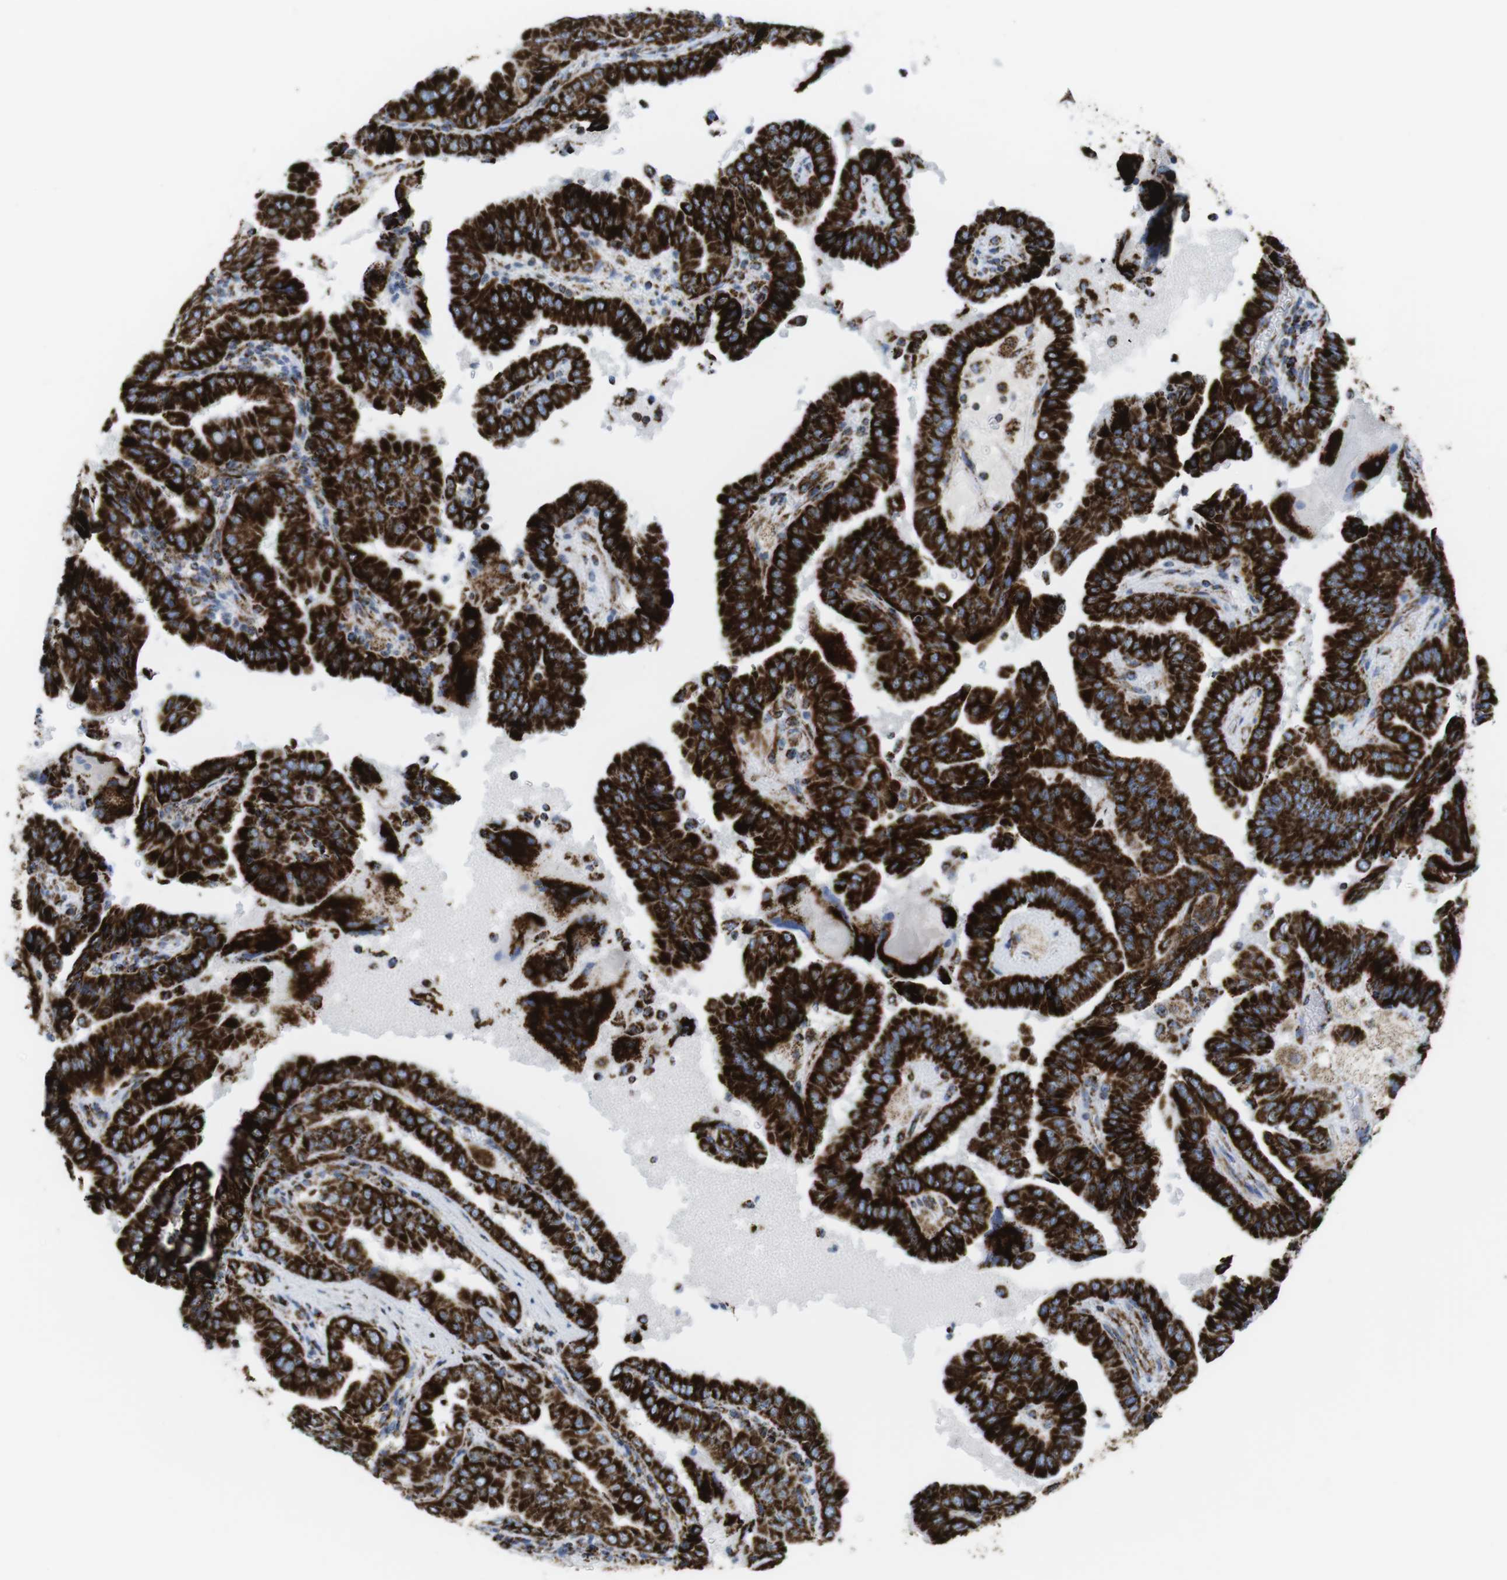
{"staining": {"intensity": "strong", "quantity": ">75%", "location": "cytoplasmic/membranous"}, "tissue": "thyroid cancer", "cell_type": "Tumor cells", "image_type": "cancer", "snomed": [{"axis": "morphology", "description": "Papillary adenocarcinoma, NOS"}, {"axis": "topography", "description": "Thyroid gland"}], "caption": "About >75% of tumor cells in thyroid papillary adenocarcinoma display strong cytoplasmic/membranous protein staining as visualized by brown immunohistochemical staining.", "gene": "ATP5PO", "patient": {"sex": "male", "age": 33}}